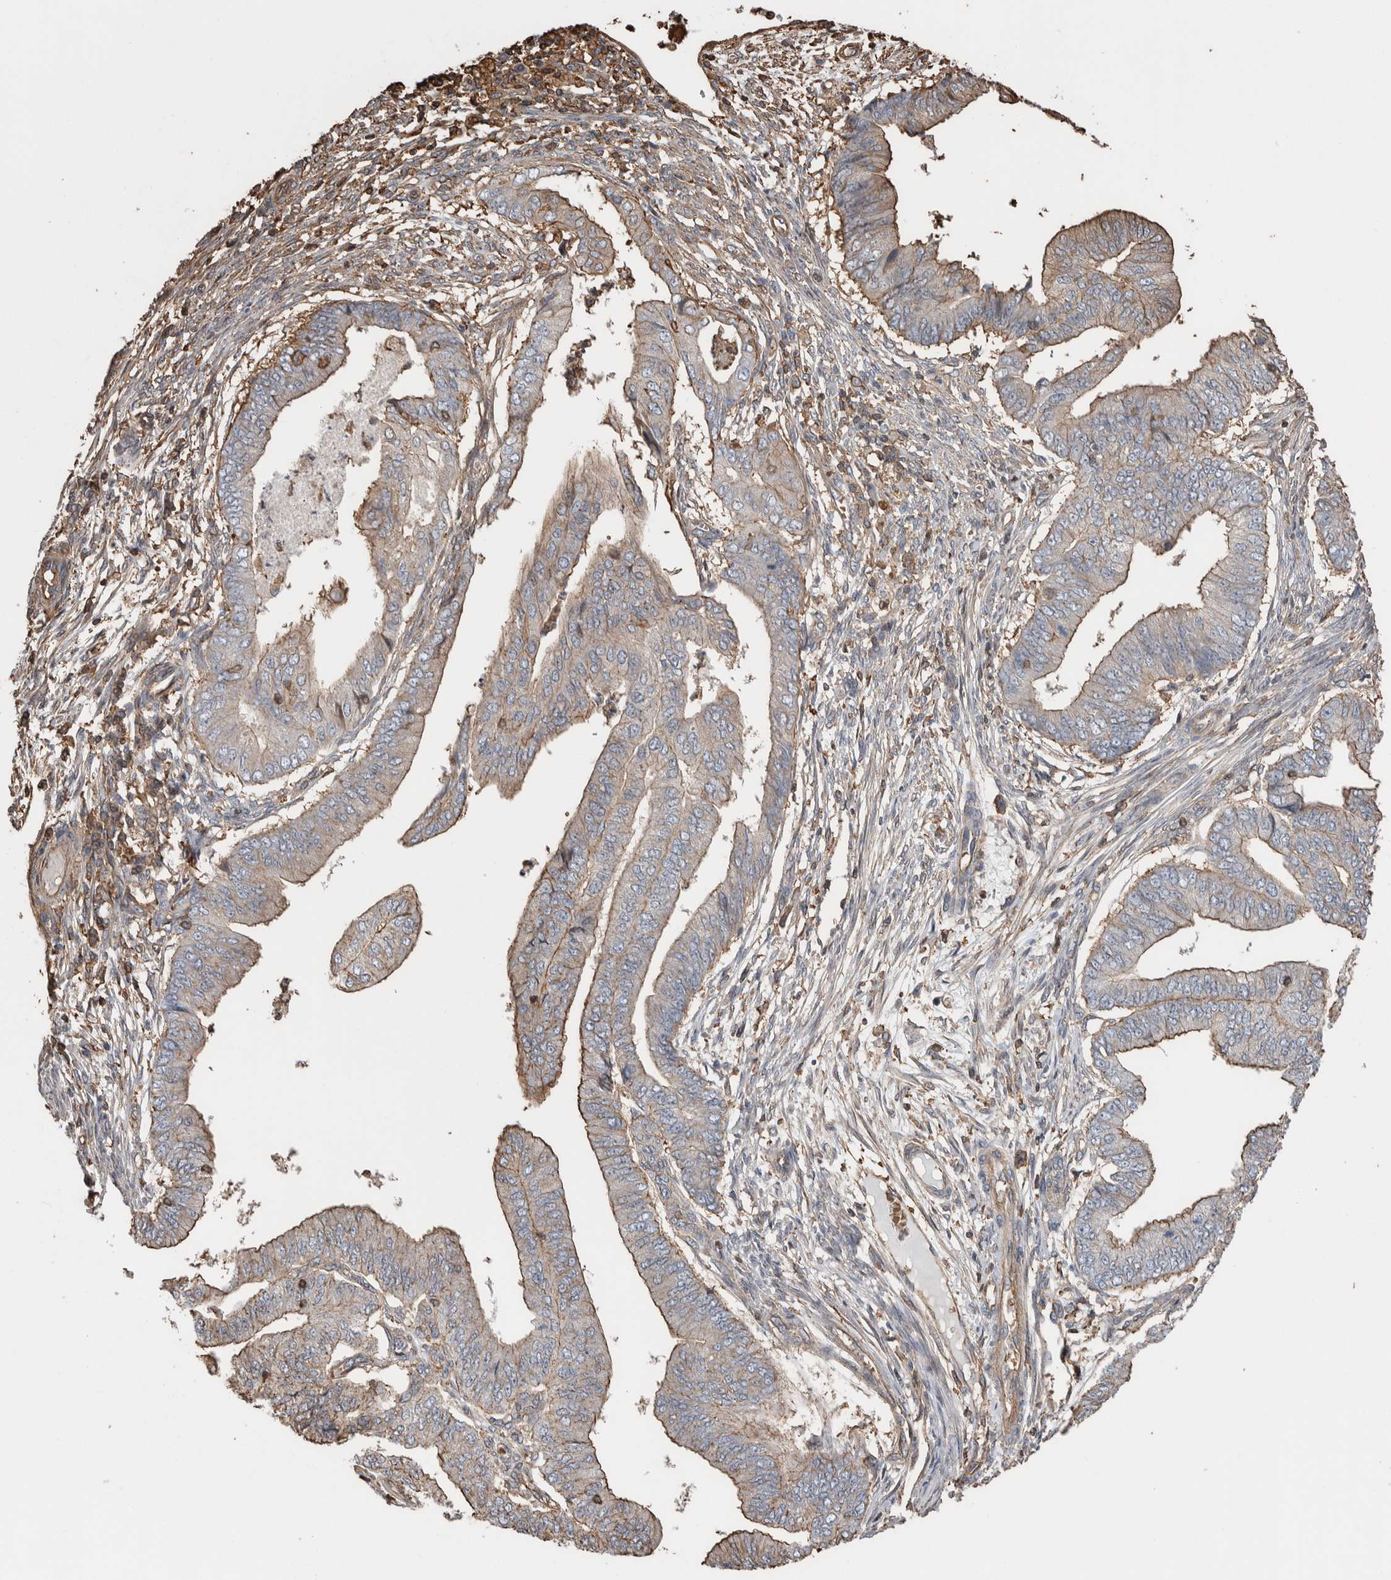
{"staining": {"intensity": "moderate", "quantity": "25%-75%", "location": "cytoplasmic/membranous"}, "tissue": "endometrial cancer", "cell_type": "Tumor cells", "image_type": "cancer", "snomed": [{"axis": "morphology", "description": "Polyp, NOS"}, {"axis": "morphology", "description": "Adenocarcinoma, NOS"}, {"axis": "morphology", "description": "Adenoma, NOS"}, {"axis": "topography", "description": "Endometrium"}], "caption": "Polyp (endometrial) stained for a protein (brown) reveals moderate cytoplasmic/membranous positive positivity in approximately 25%-75% of tumor cells.", "gene": "ENPP2", "patient": {"sex": "female", "age": 79}}